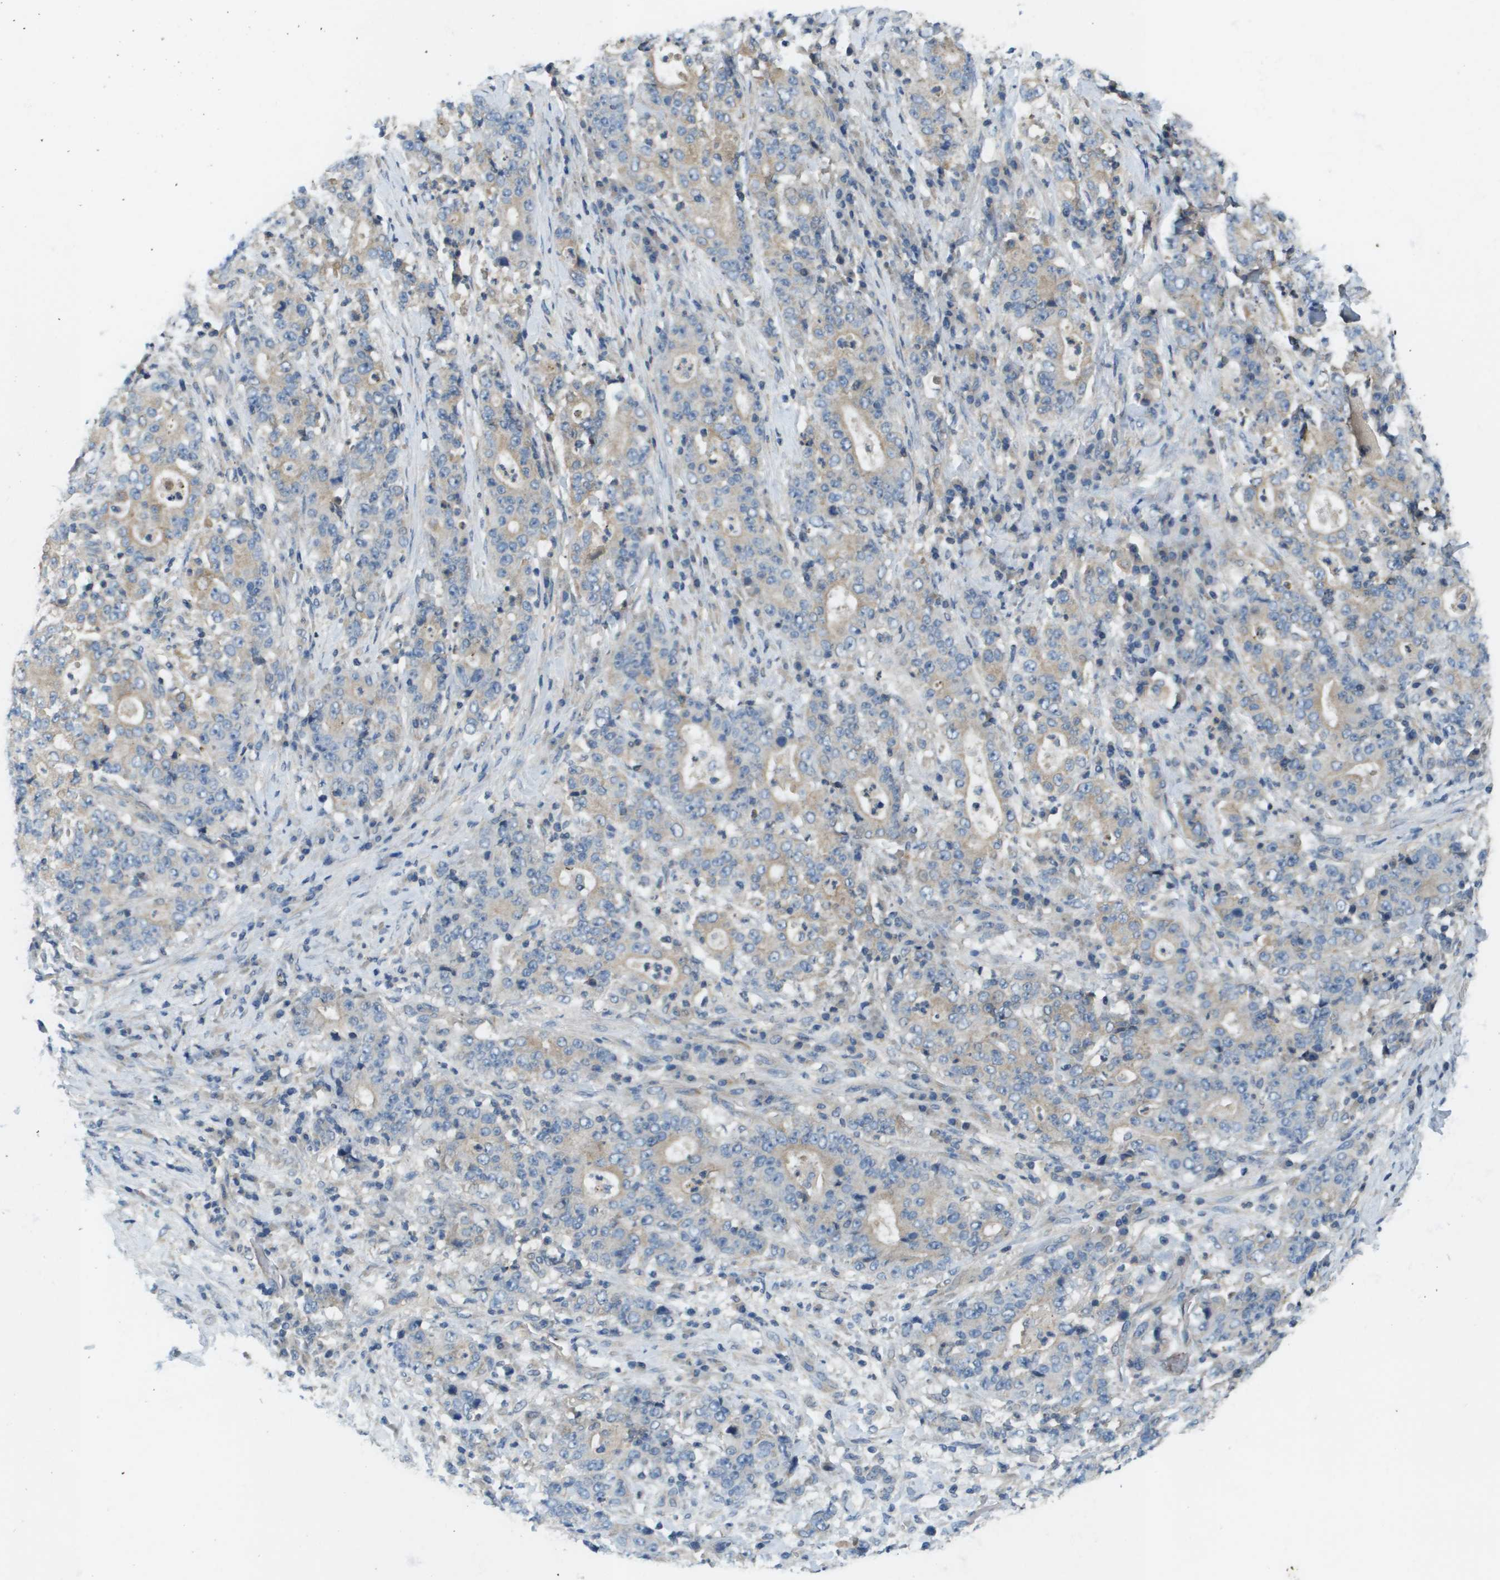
{"staining": {"intensity": "weak", "quantity": "<25%", "location": "cytoplasmic/membranous"}, "tissue": "stomach cancer", "cell_type": "Tumor cells", "image_type": "cancer", "snomed": [{"axis": "morphology", "description": "Normal tissue, NOS"}, {"axis": "morphology", "description": "Adenocarcinoma, NOS"}, {"axis": "topography", "description": "Stomach, upper"}, {"axis": "topography", "description": "Stomach"}], "caption": "A histopathology image of human stomach cancer (adenocarcinoma) is negative for staining in tumor cells. Nuclei are stained in blue.", "gene": "KRT23", "patient": {"sex": "male", "age": 59}}